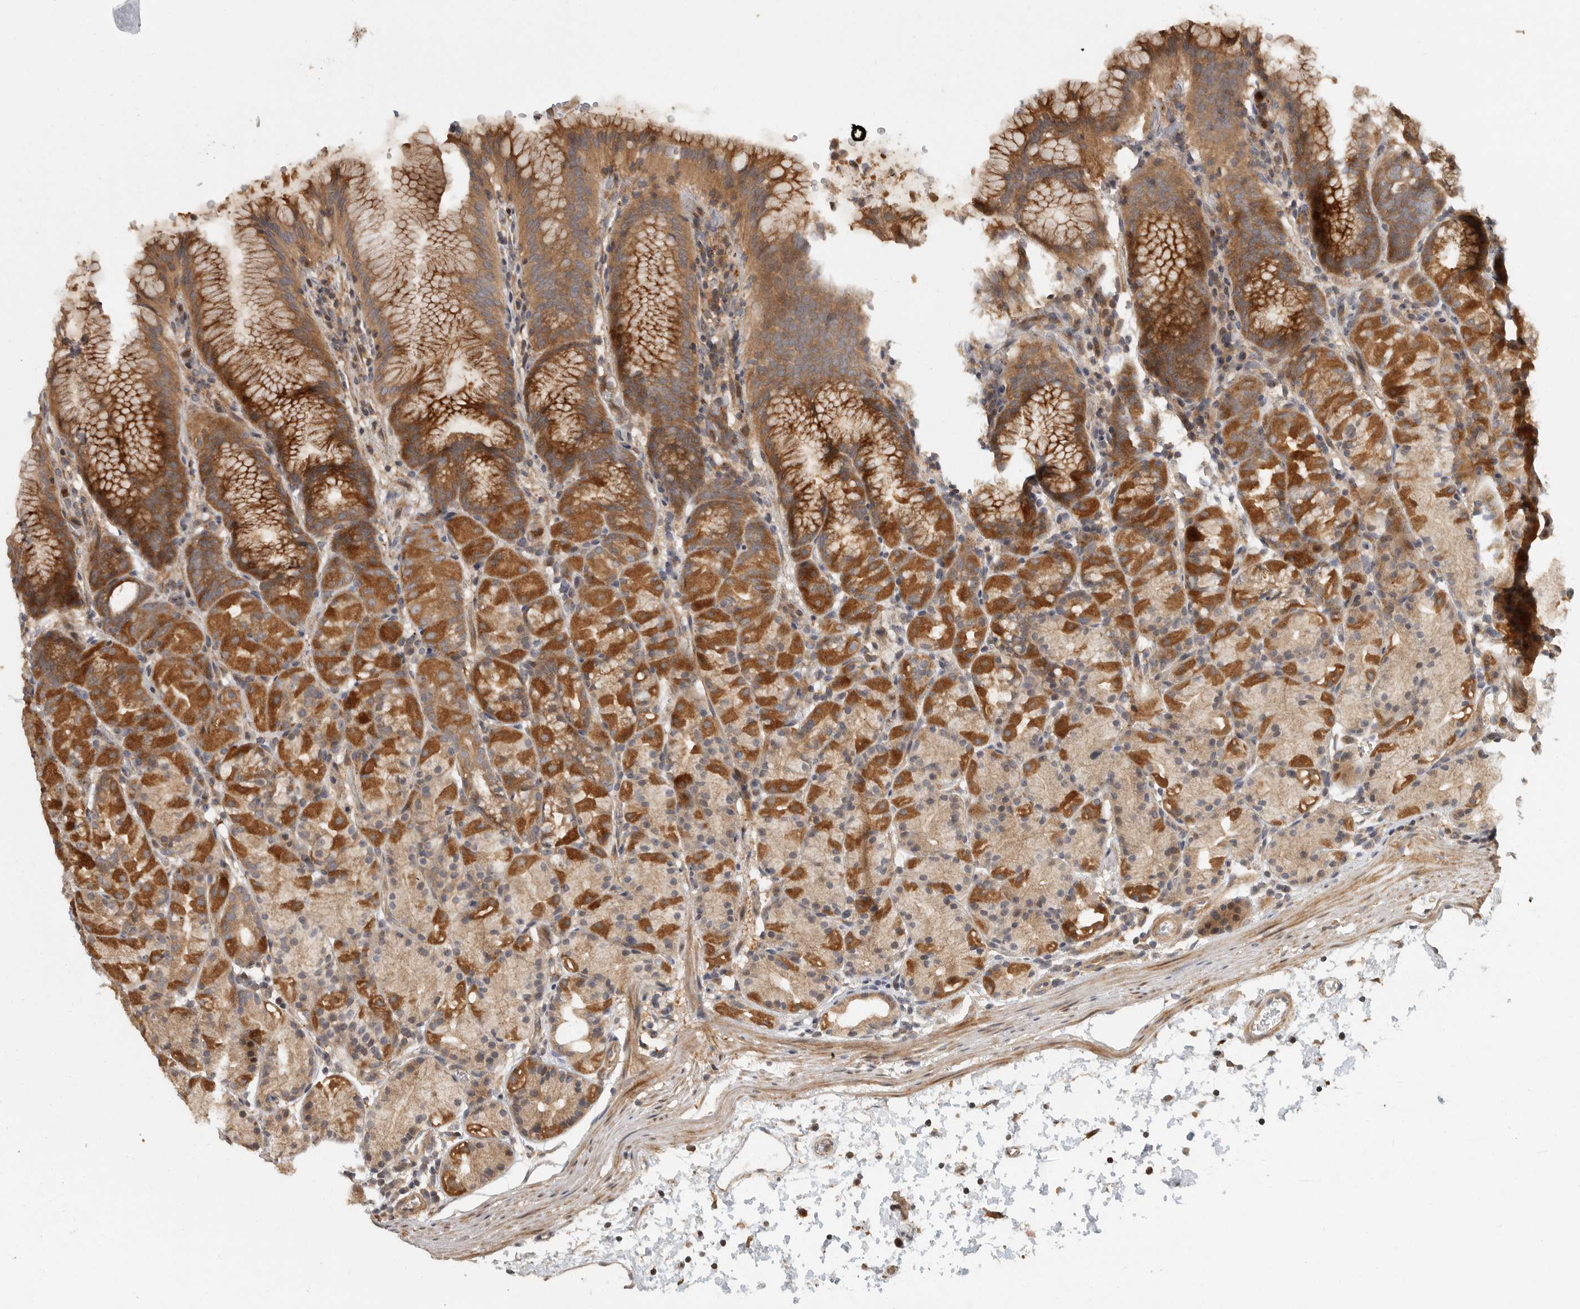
{"staining": {"intensity": "moderate", "quantity": ">75%", "location": "cytoplasmic/membranous"}, "tissue": "stomach", "cell_type": "Glandular cells", "image_type": "normal", "snomed": [{"axis": "morphology", "description": "Normal tissue, NOS"}, {"axis": "topography", "description": "Stomach, upper"}], "caption": "Protein staining reveals moderate cytoplasmic/membranous expression in approximately >75% of glandular cells in unremarkable stomach.", "gene": "SWT1", "patient": {"sex": "male", "age": 48}}